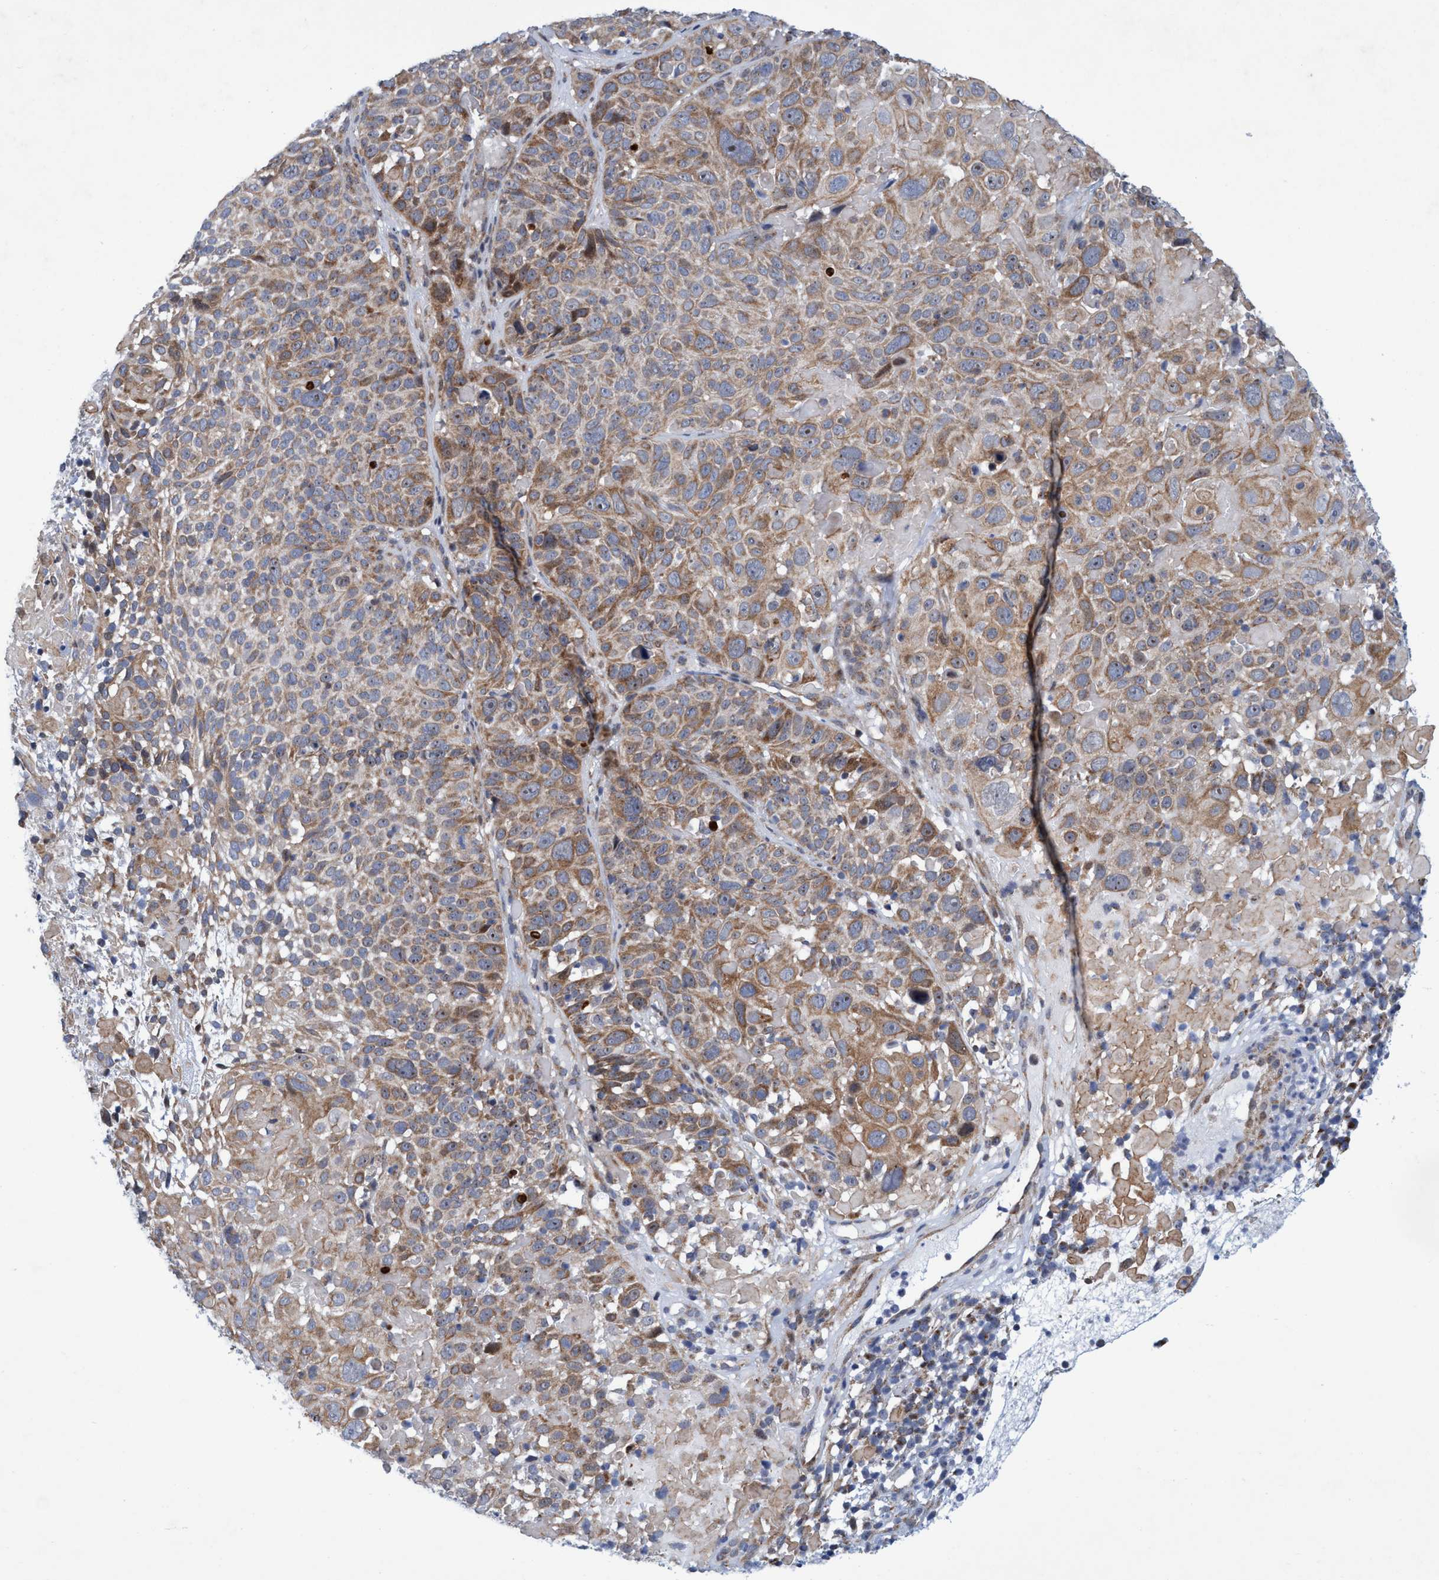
{"staining": {"intensity": "moderate", "quantity": ">75%", "location": "cytoplasmic/membranous"}, "tissue": "cervical cancer", "cell_type": "Tumor cells", "image_type": "cancer", "snomed": [{"axis": "morphology", "description": "Squamous cell carcinoma, NOS"}, {"axis": "topography", "description": "Cervix"}], "caption": "Moderate cytoplasmic/membranous staining for a protein is present in about >75% of tumor cells of squamous cell carcinoma (cervical) using IHC.", "gene": "POLR1F", "patient": {"sex": "female", "age": 74}}